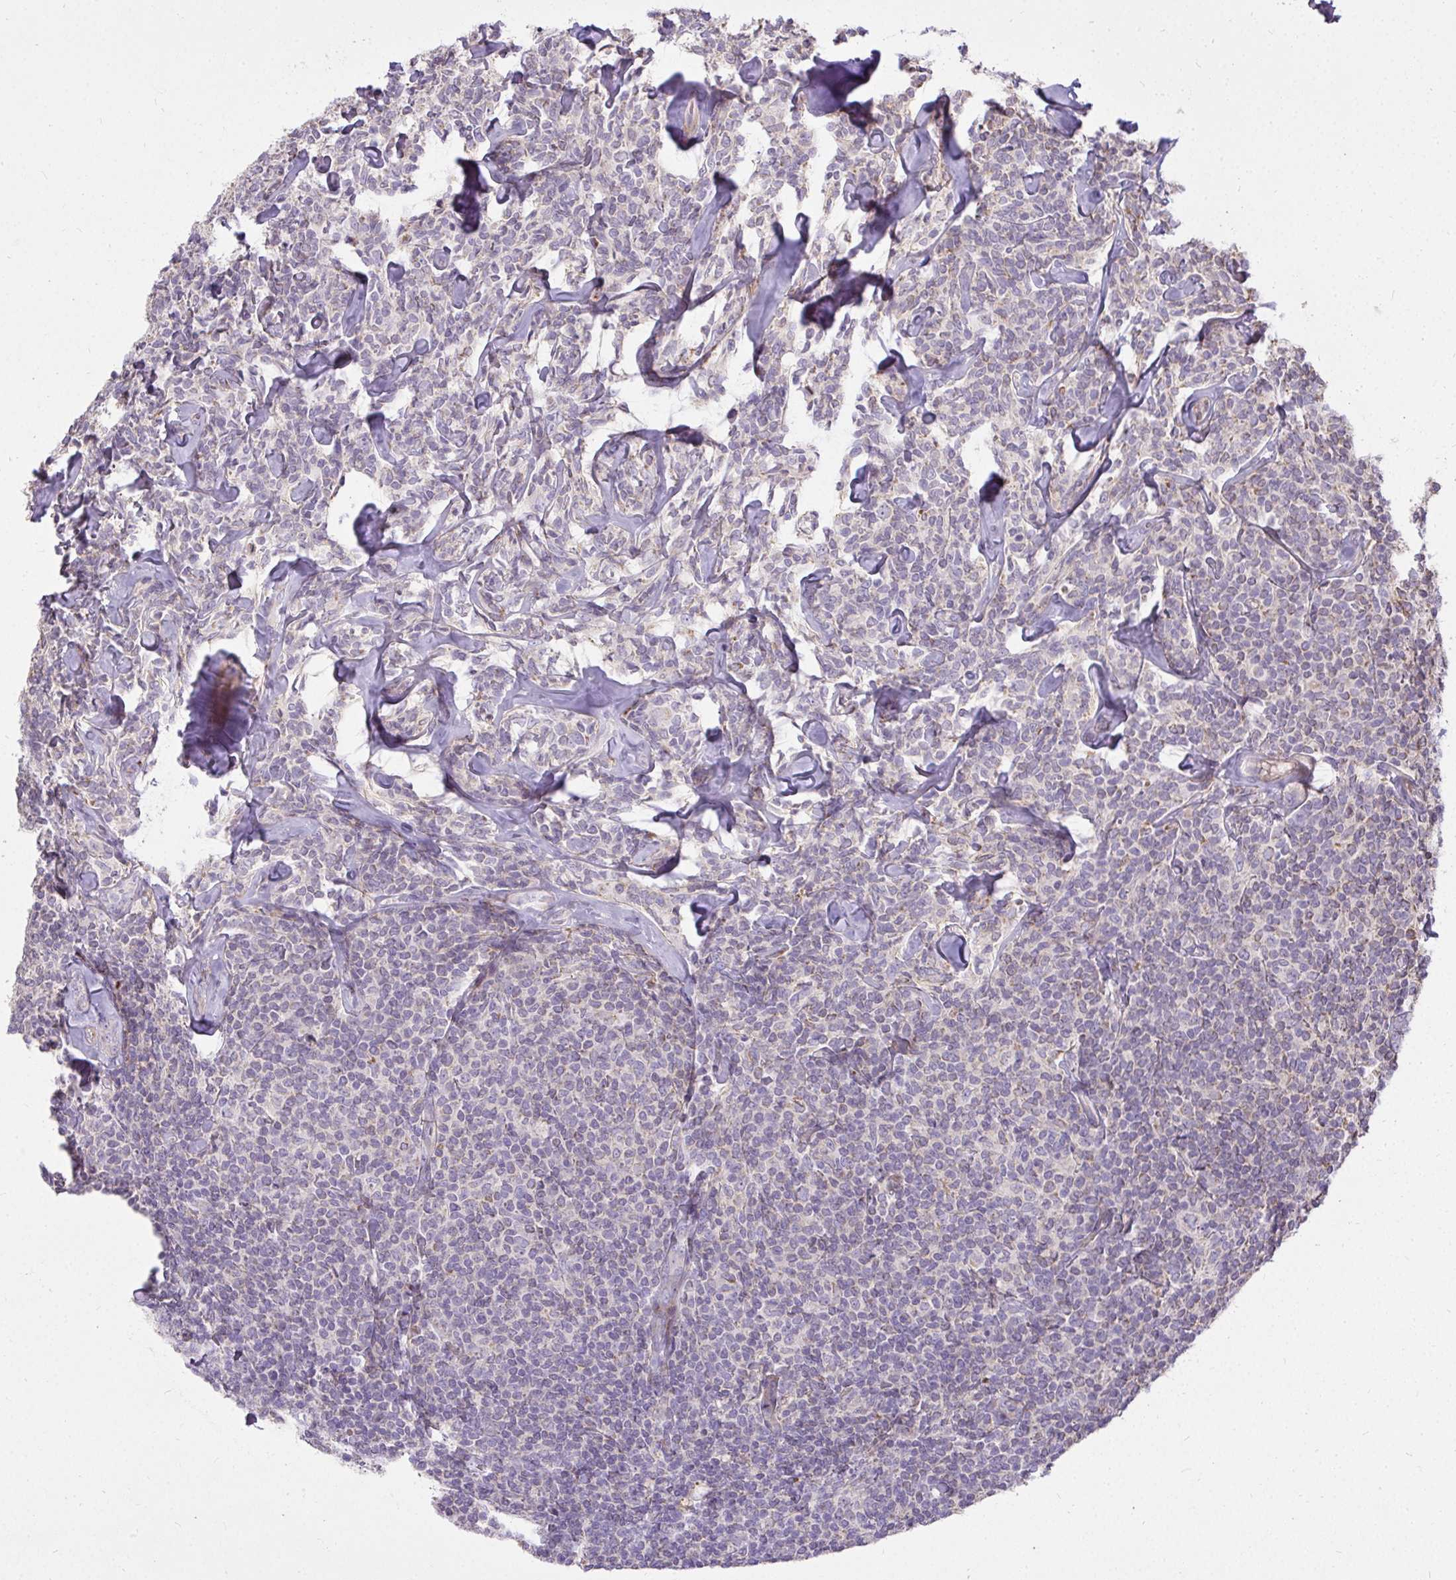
{"staining": {"intensity": "weak", "quantity": "<25%", "location": "cytoplasmic/membranous"}, "tissue": "lymphoma", "cell_type": "Tumor cells", "image_type": "cancer", "snomed": [{"axis": "morphology", "description": "Malignant lymphoma, non-Hodgkin's type, Low grade"}, {"axis": "topography", "description": "Lymph node"}], "caption": "A high-resolution histopathology image shows immunohistochemistry (IHC) staining of lymphoma, which reveals no significant expression in tumor cells.", "gene": "STRIP1", "patient": {"sex": "female", "age": 56}}